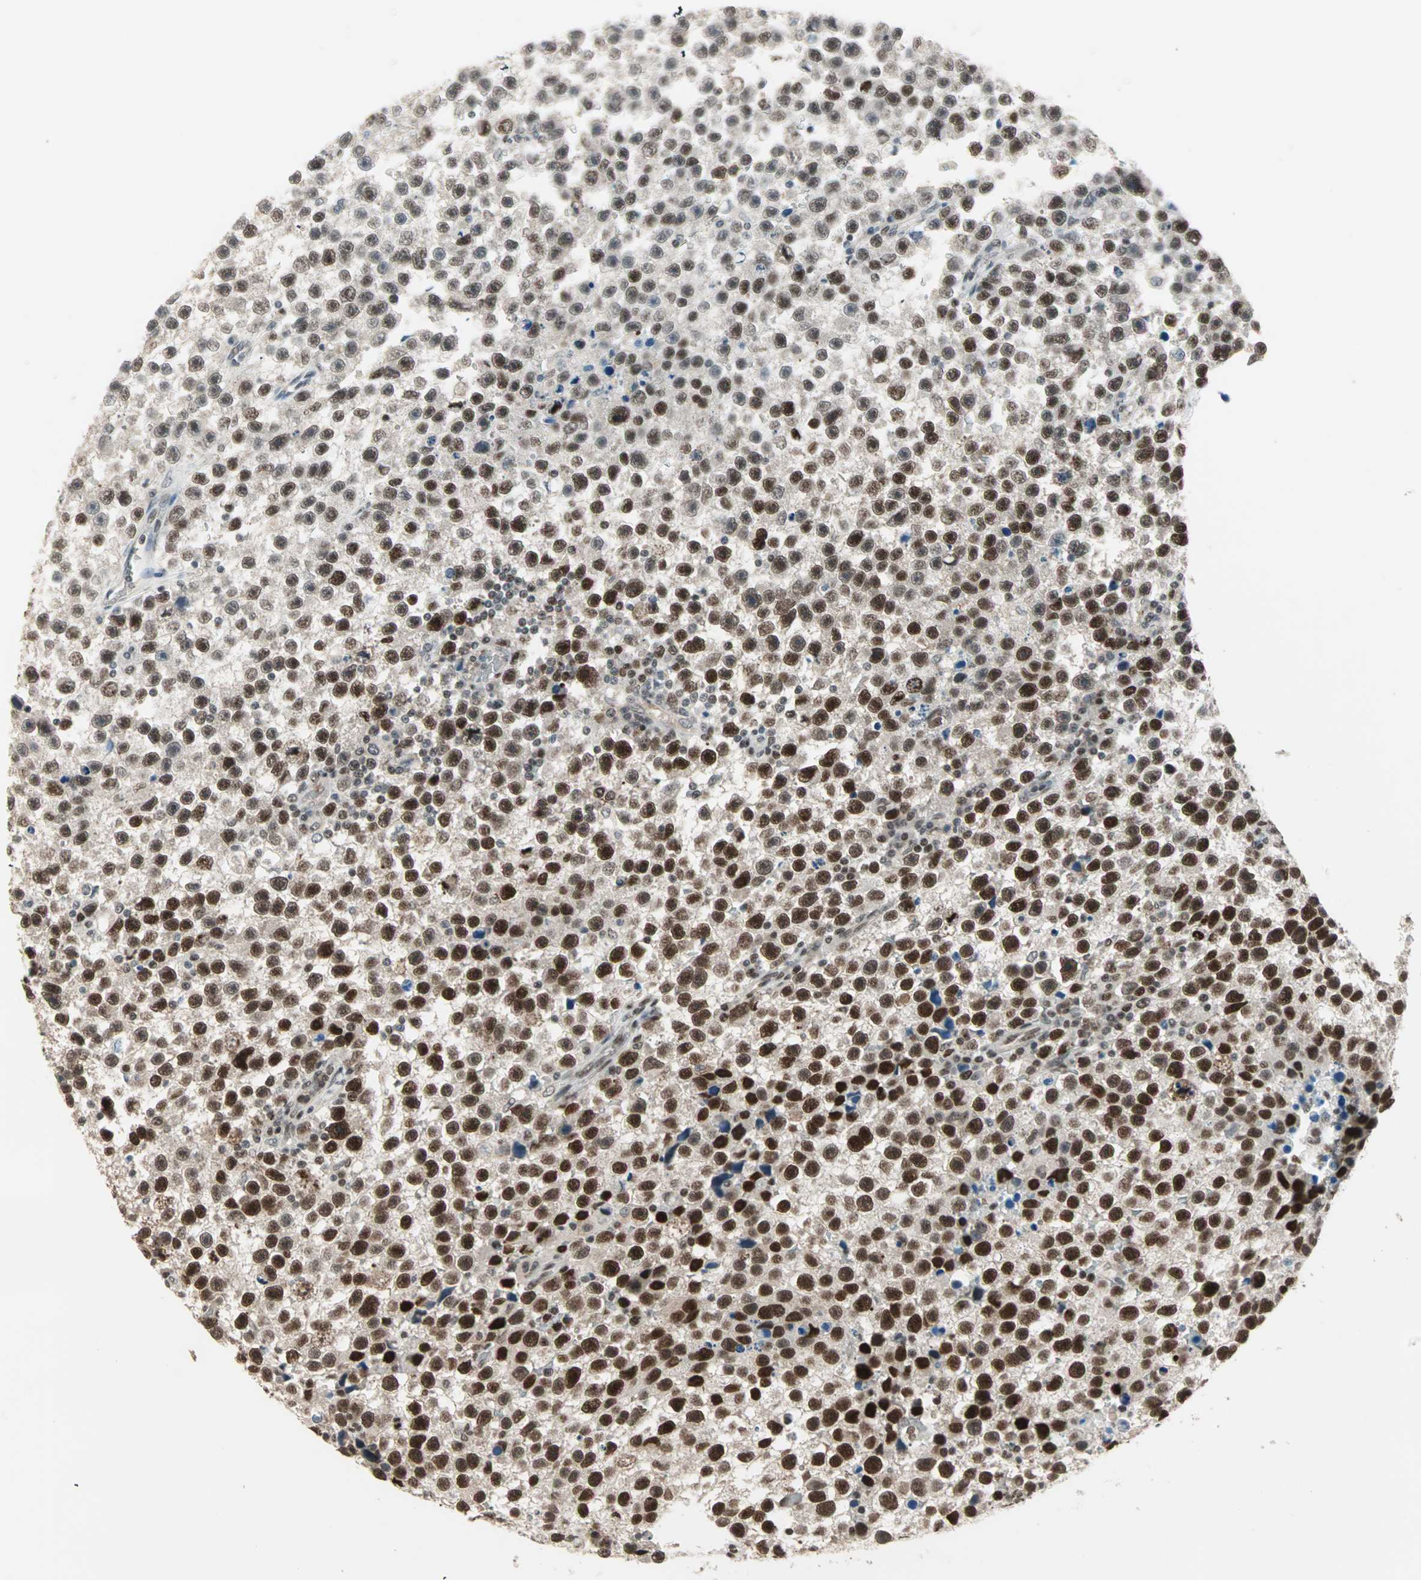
{"staining": {"intensity": "strong", "quantity": ">75%", "location": "nuclear"}, "tissue": "testis cancer", "cell_type": "Tumor cells", "image_type": "cancer", "snomed": [{"axis": "morphology", "description": "Seminoma, NOS"}, {"axis": "topography", "description": "Testis"}], "caption": "A brown stain shows strong nuclear staining of a protein in seminoma (testis) tumor cells. Immunohistochemistry stains the protein in brown and the nuclei are stained blue.", "gene": "MDC1", "patient": {"sex": "male", "age": 33}}